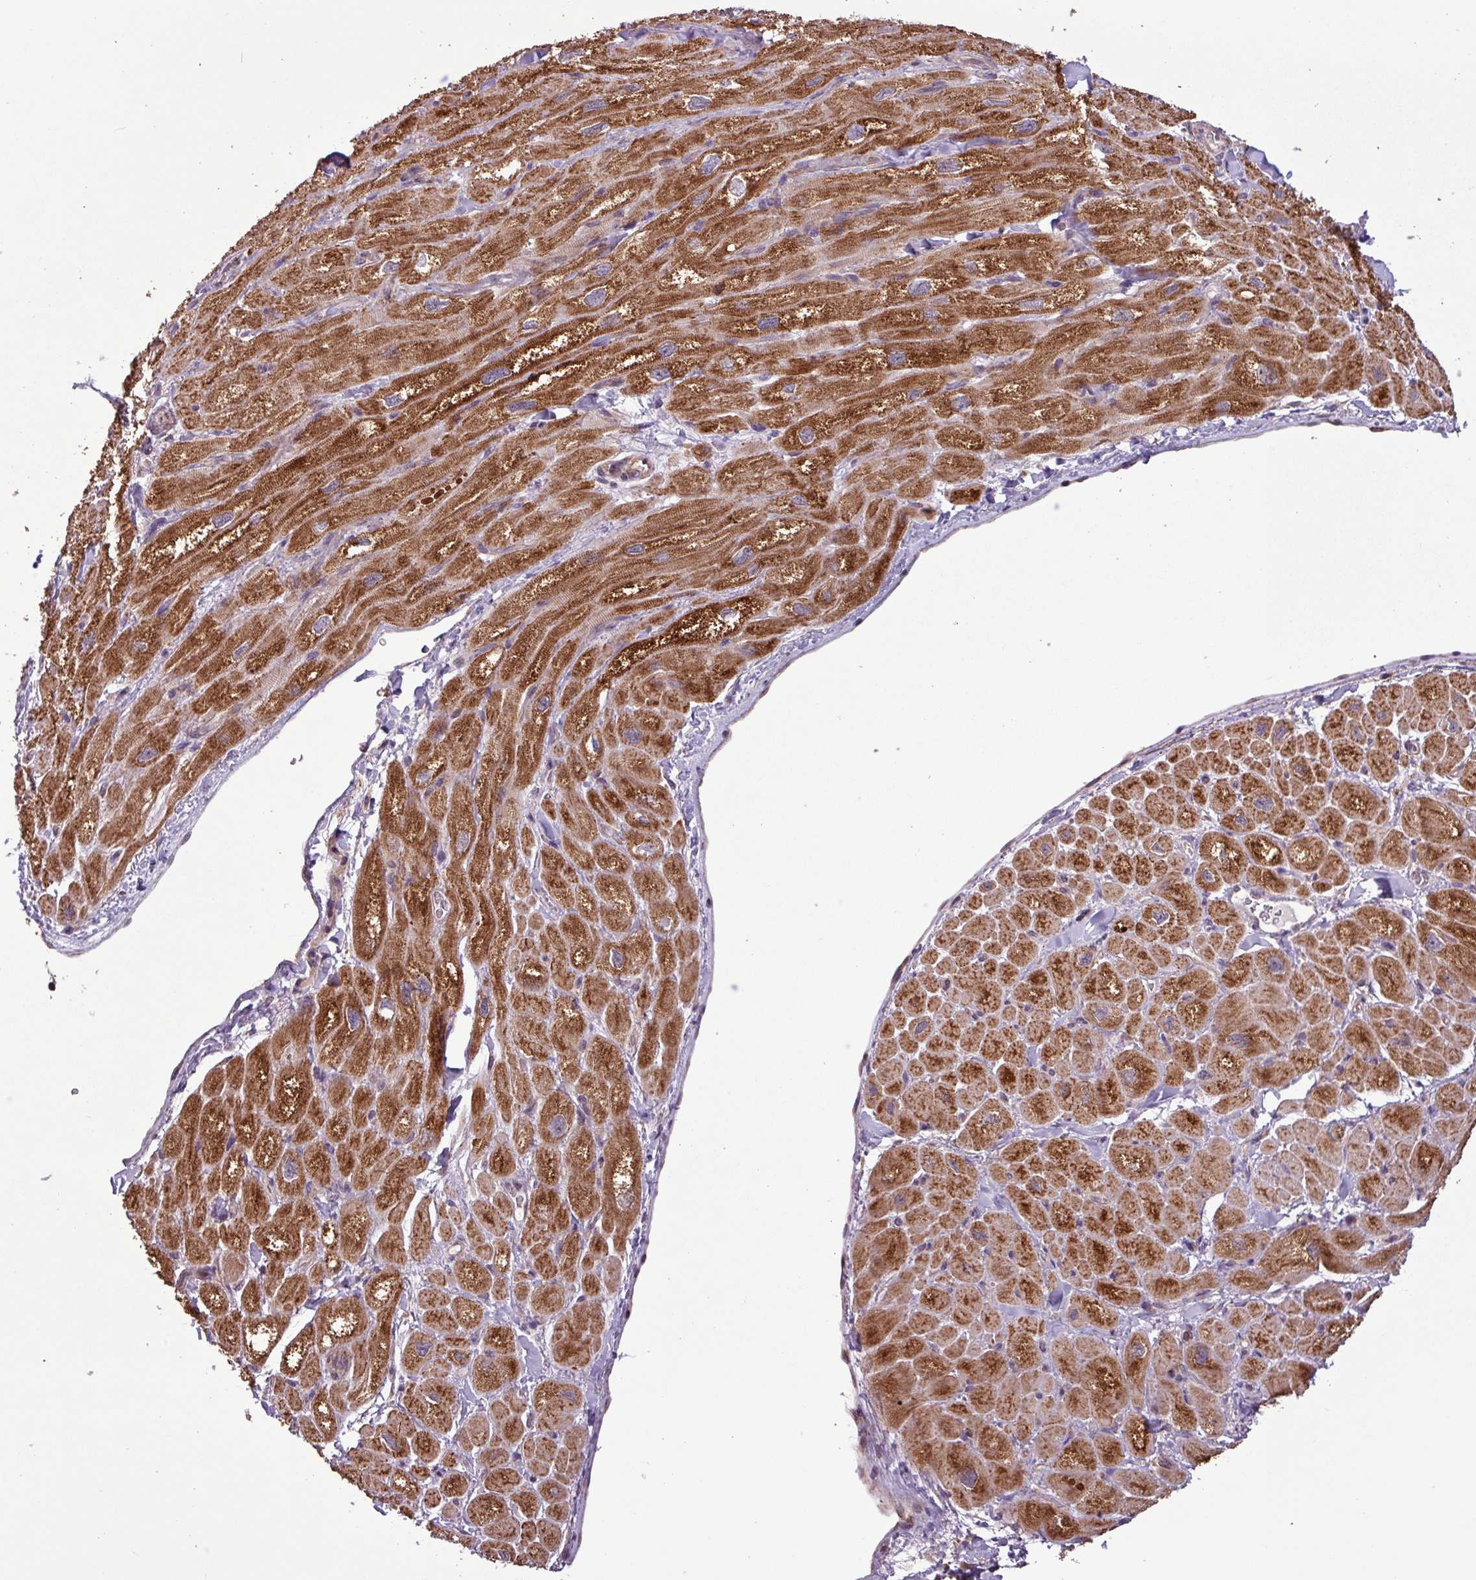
{"staining": {"intensity": "strong", "quantity": ">75%", "location": "cytoplasmic/membranous"}, "tissue": "heart muscle", "cell_type": "Cardiomyocytes", "image_type": "normal", "snomed": [{"axis": "morphology", "description": "Normal tissue, NOS"}, {"axis": "topography", "description": "Heart"}], "caption": "Protein staining of benign heart muscle shows strong cytoplasmic/membranous expression in approximately >75% of cardiomyocytes.", "gene": "MCTP2", "patient": {"sex": "male", "age": 65}}